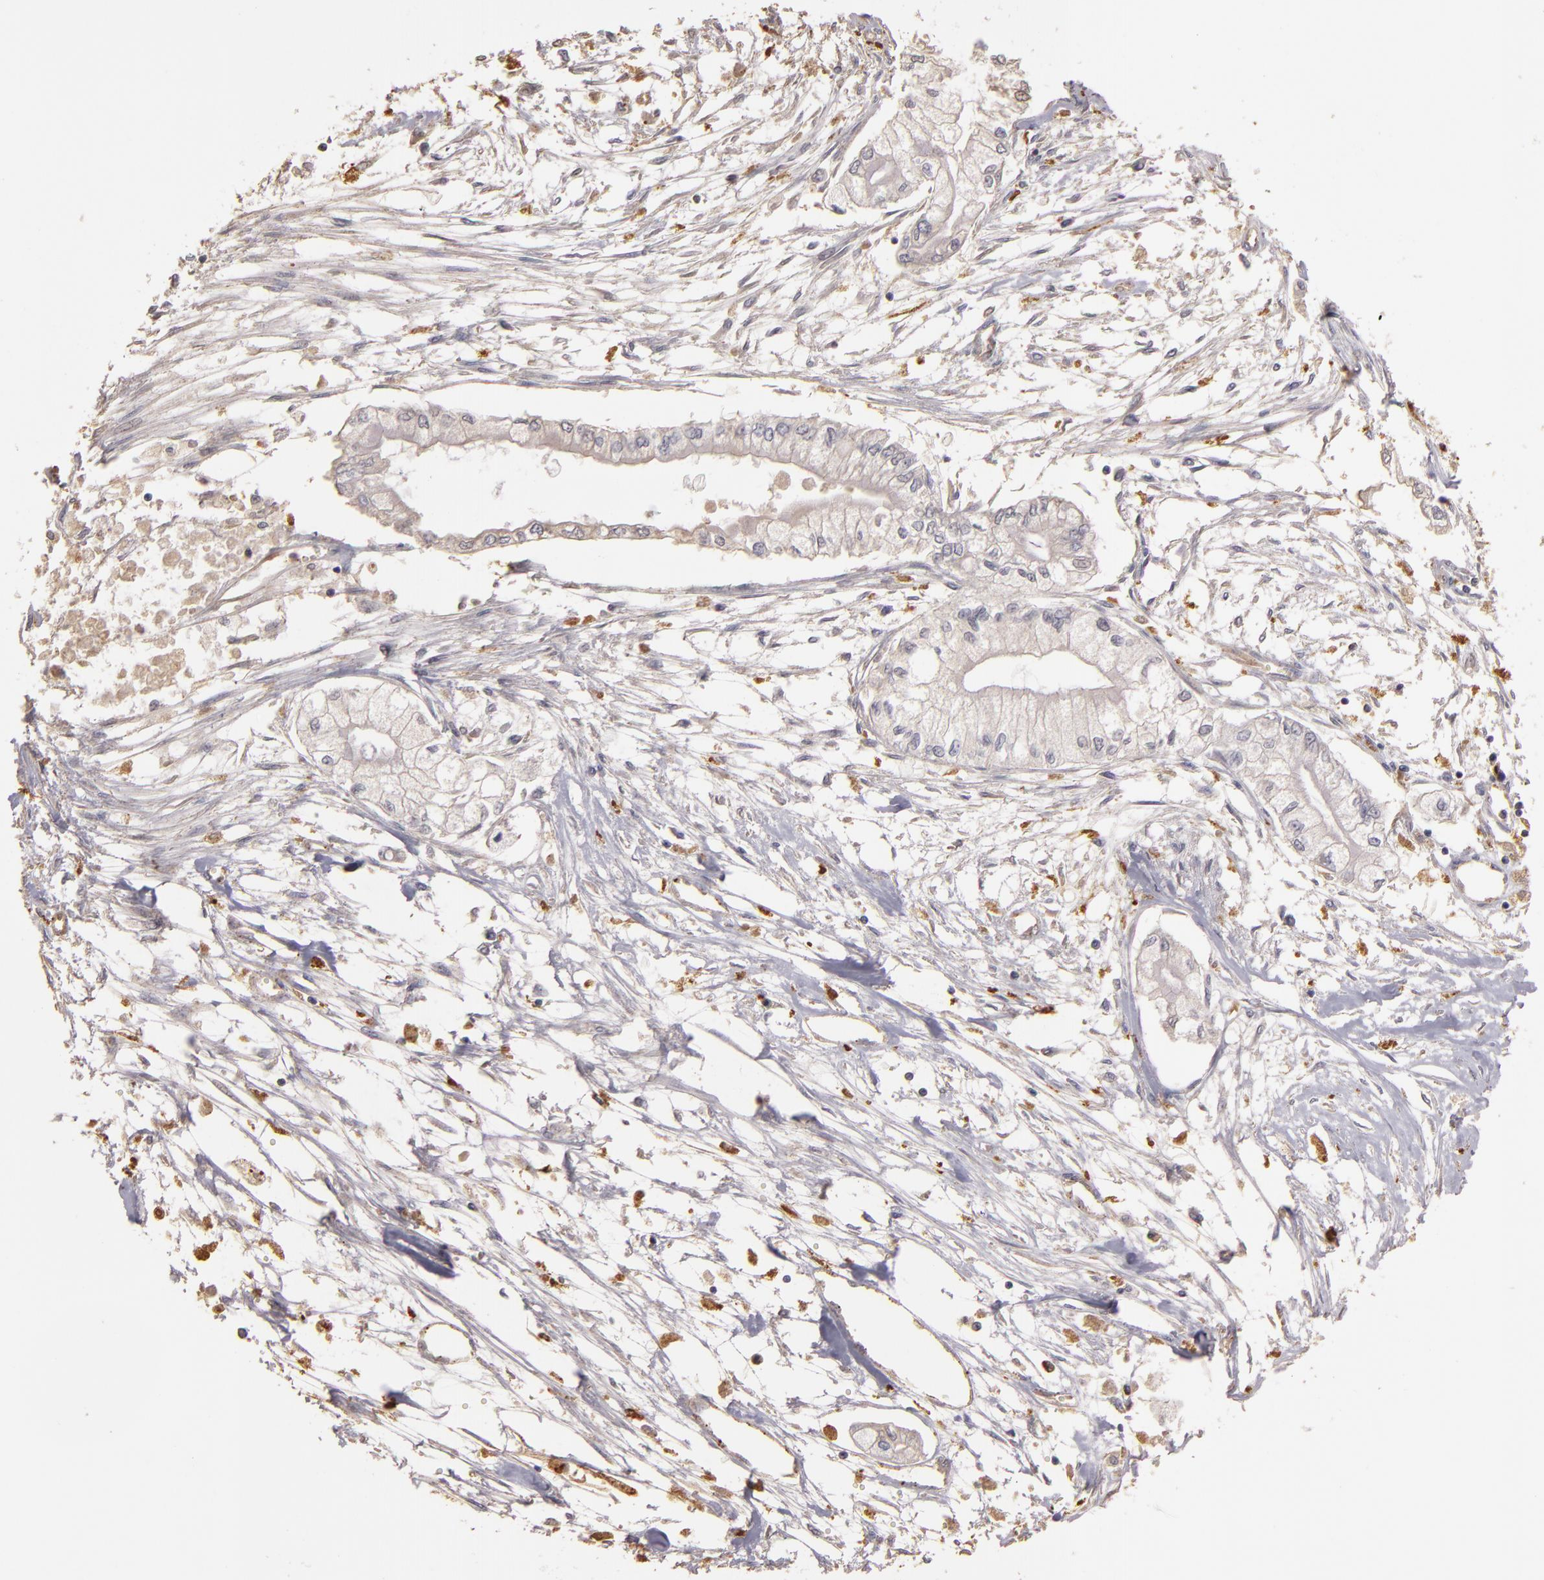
{"staining": {"intensity": "negative", "quantity": "none", "location": "none"}, "tissue": "pancreatic cancer", "cell_type": "Tumor cells", "image_type": "cancer", "snomed": [{"axis": "morphology", "description": "Adenocarcinoma, NOS"}, {"axis": "topography", "description": "Pancreas"}], "caption": "Tumor cells are negative for brown protein staining in adenocarcinoma (pancreatic).", "gene": "TRAF1", "patient": {"sex": "male", "age": 79}}